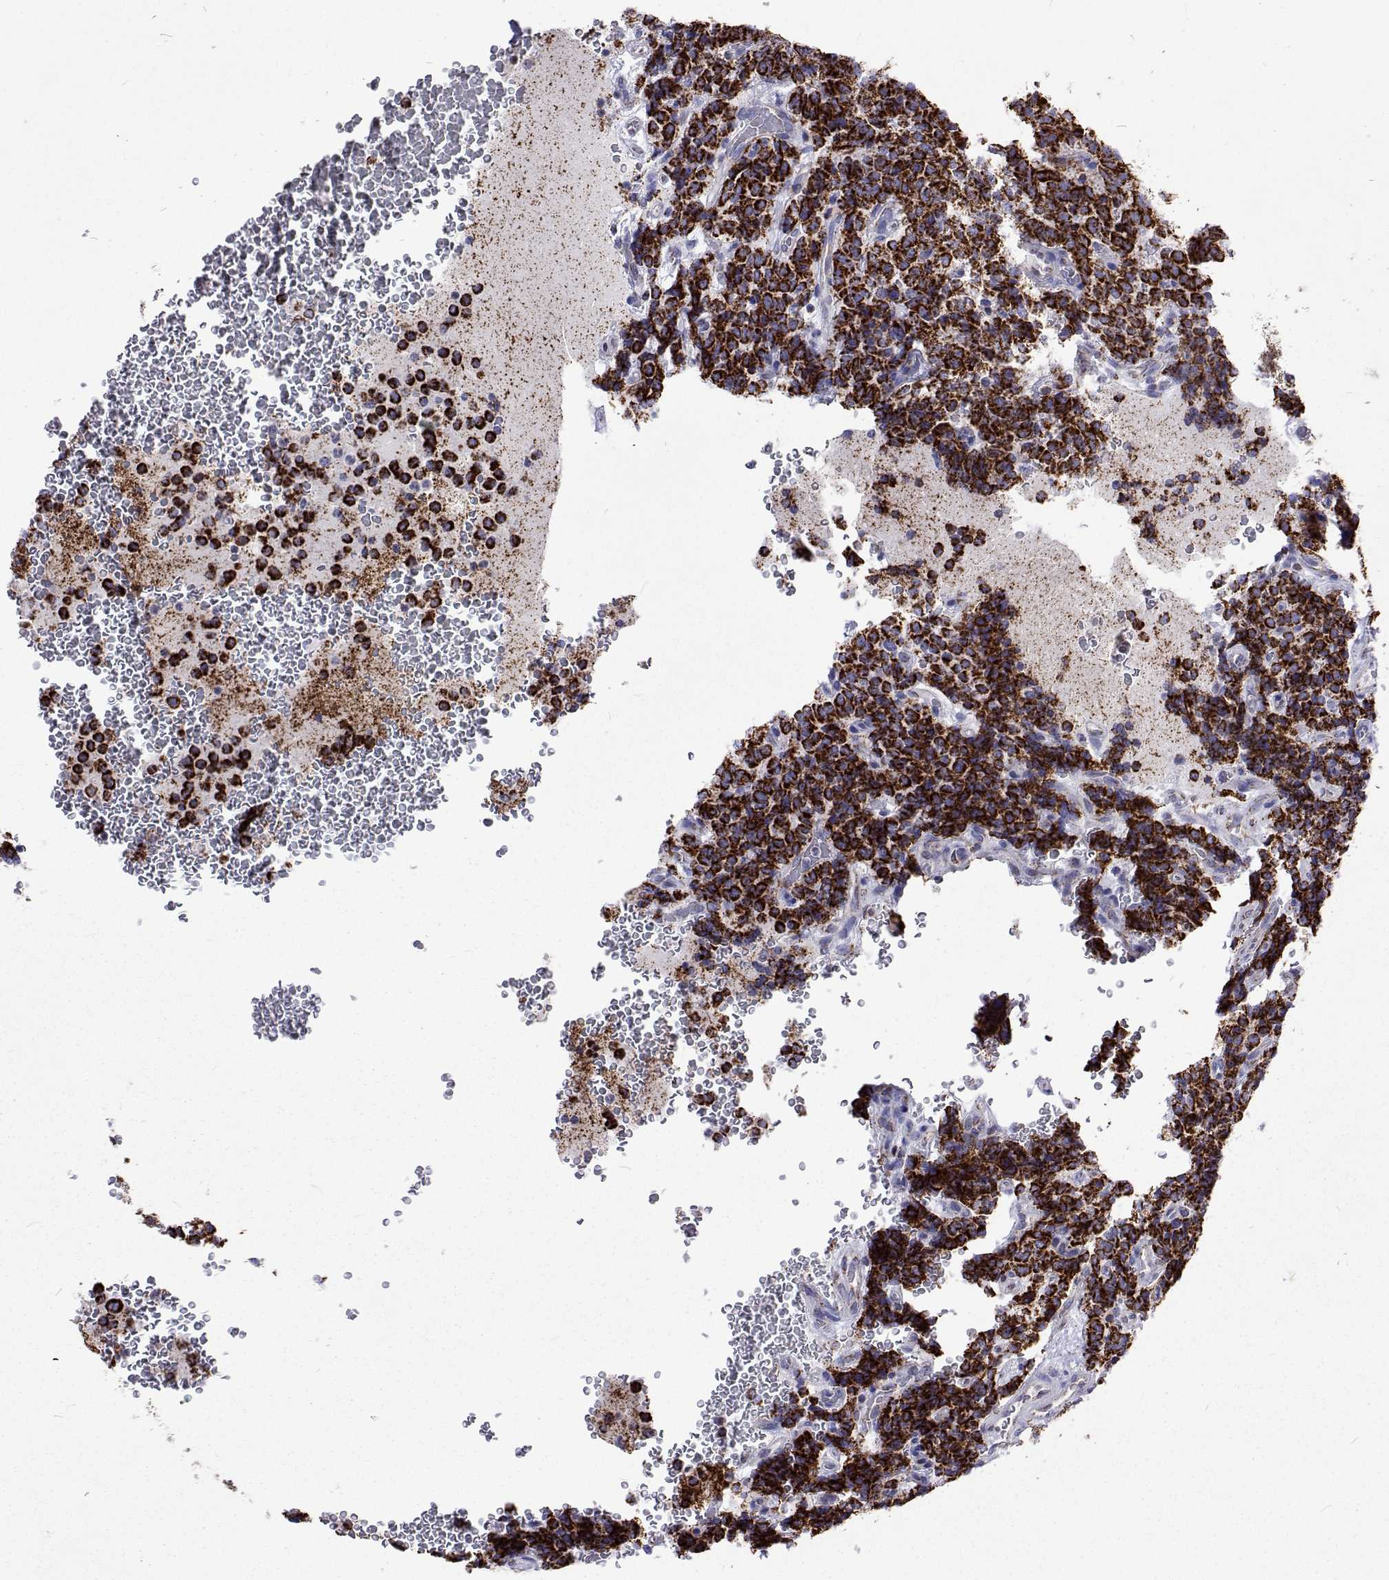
{"staining": {"intensity": "strong", "quantity": ">75%", "location": "cytoplasmic/membranous"}, "tissue": "carcinoid", "cell_type": "Tumor cells", "image_type": "cancer", "snomed": [{"axis": "morphology", "description": "Carcinoid, malignant, NOS"}, {"axis": "topography", "description": "Pancreas"}], "caption": "Brown immunohistochemical staining in malignant carcinoid shows strong cytoplasmic/membranous positivity in about >75% of tumor cells. The staining was performed using DAB (3,3'-diaminobenzidine), with brown indicating positive protein expression. Nuclei are stained blue with hematoxylin.", "gene": "MCCC2", "patient": {"sex": "male", "age": 36}}